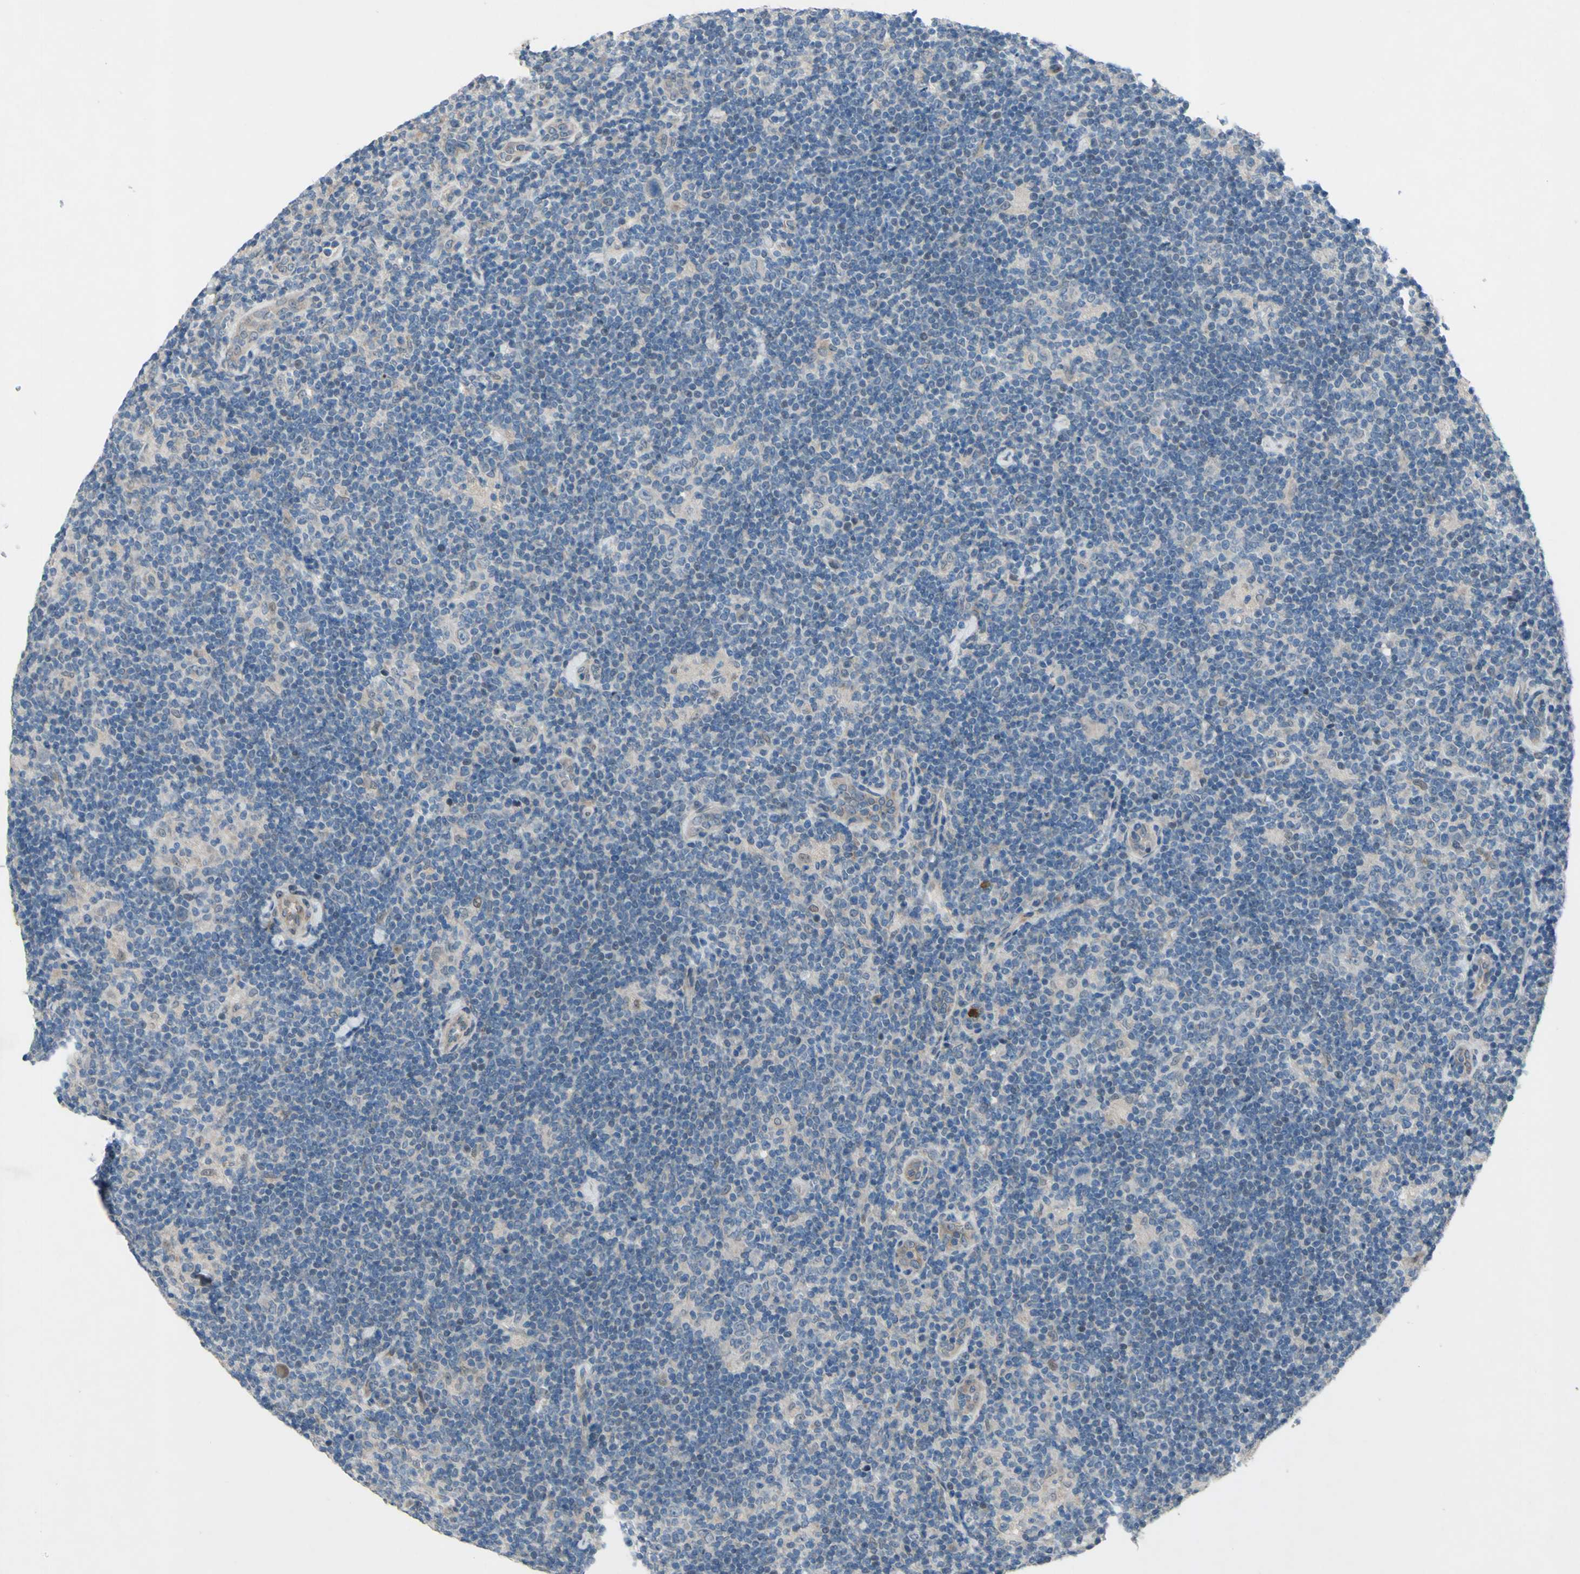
{"staining": {"intensity": "weak", "quantity": ">75%", "location": "cytoplasmic/membranous"}, "tissue": "lymphoma", "cell_type": "Tumor cells", "image_type": "cancer", "snomed": [{"axis": "morphology", "description": "Hodgkin's disease, NOS"}, {"axis": "topography", "description": "Lymph node"}], "caption": "IHC (DAB) staining of Hodgkin's disease demonstrates weak cytoplasmic/membranous protein positivity in about >75% of tumor cells. (Brightfield microscopy of DAB IHC at high magnification).", "gene": "GRAMD2B", "patient": {"sex": "female", "age": 57}}